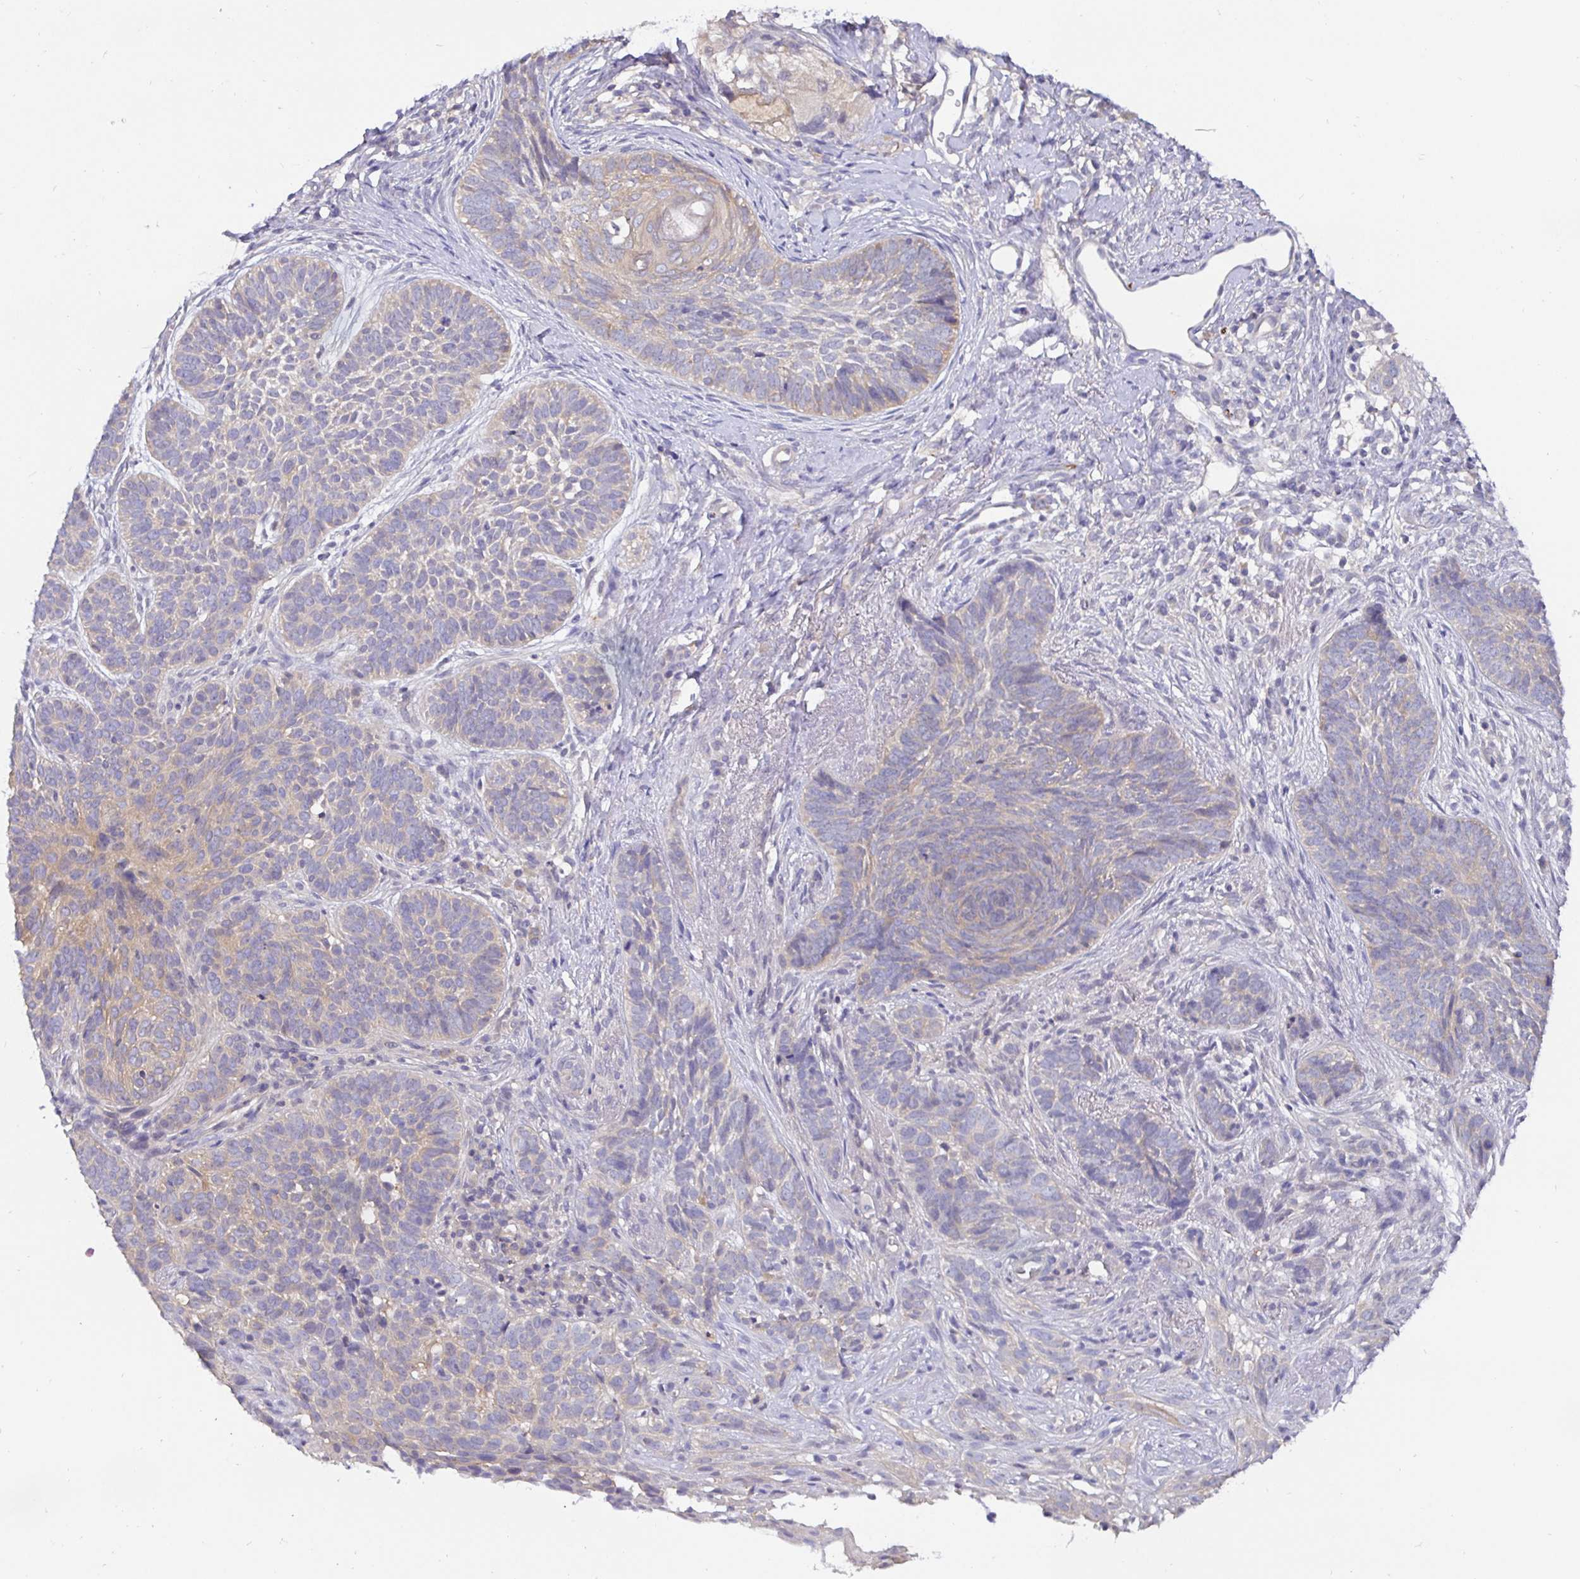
{"staining": {"intensity": "weak", "quantity": "<25%", "location": "cytoplasmic/membranous"}, "tissue": "skin cancer", "cell_type": "Tumor cells", "image_type": "cancer", "snomed": [{"axis": "morphology", "description": "Basal cell carcinoma"}, {"axis": "topography", "description": "Skin"}], "caption": "There is no significant positivity in tumor cells of skin cancer. Brightfield microscopy of immunohistochemistry (IHC) stained with DAB (brown) and hematoxylin (blue), captured at high magnification.", "gene": "KIF21A", "patient": {"sex": "female", "age": 74}}